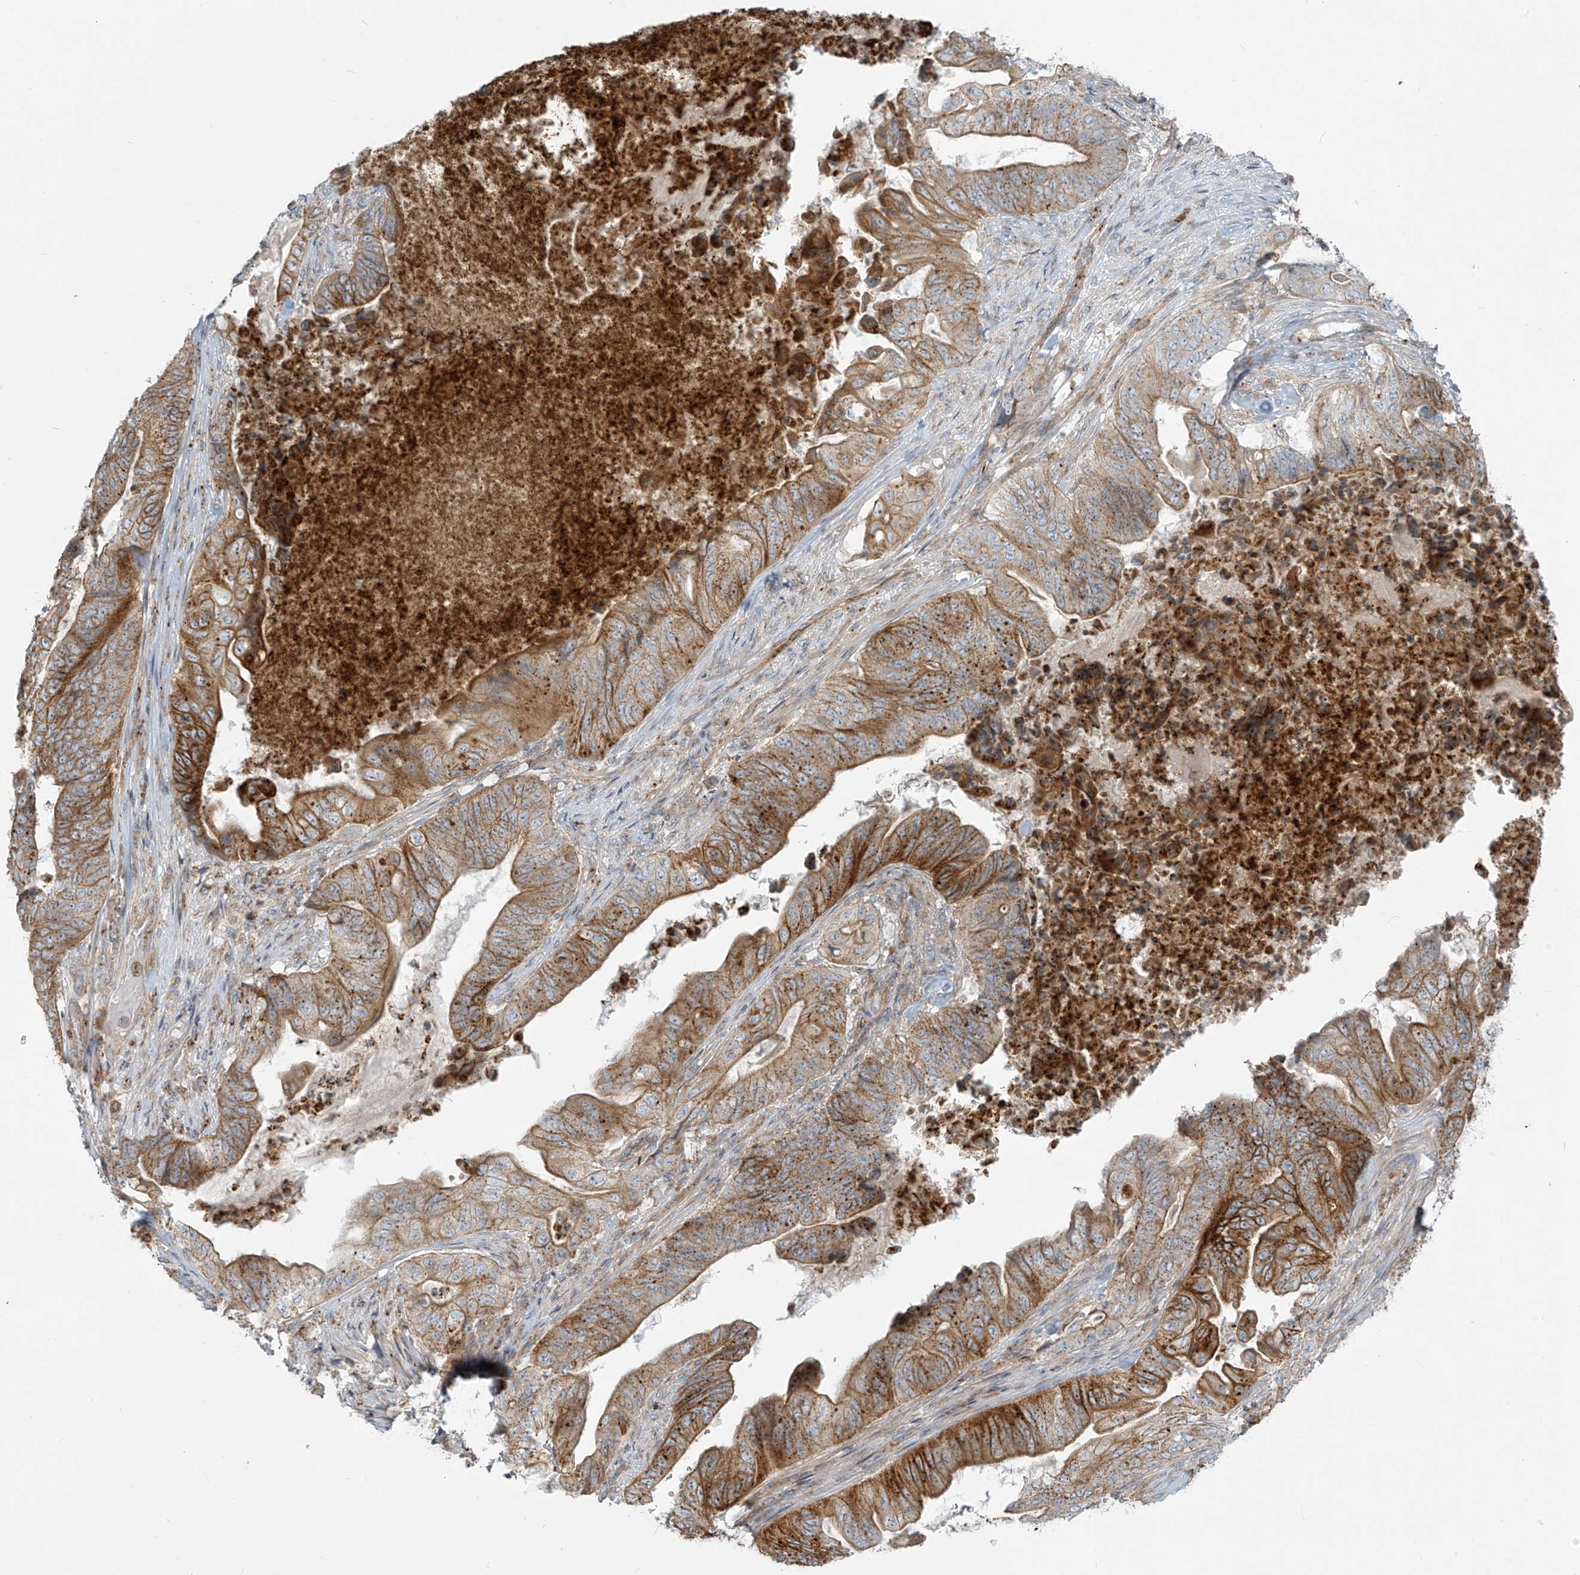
{"staining": {"intensity": "moderate", "quantity": ">75%", "location": "cytoplasmic/membranous"}, "tissue": "stomach cancer", "cell_type": "Tumor cells", "image_type": "cancer", "snomed": [{"axis": "morphology", "description": "Adenocarcinoma, NOS"}, {"axis": "topography", "description": "Stomach"}], "caption": "The image exhibits a brown stain indicating the presence of a protein in the cytoplasmic/membranous of tumor cells in stomach cancer (adenocarcinoma).", "gene": "LZTS3", "patient": {"sex": "female", "age": 73}}